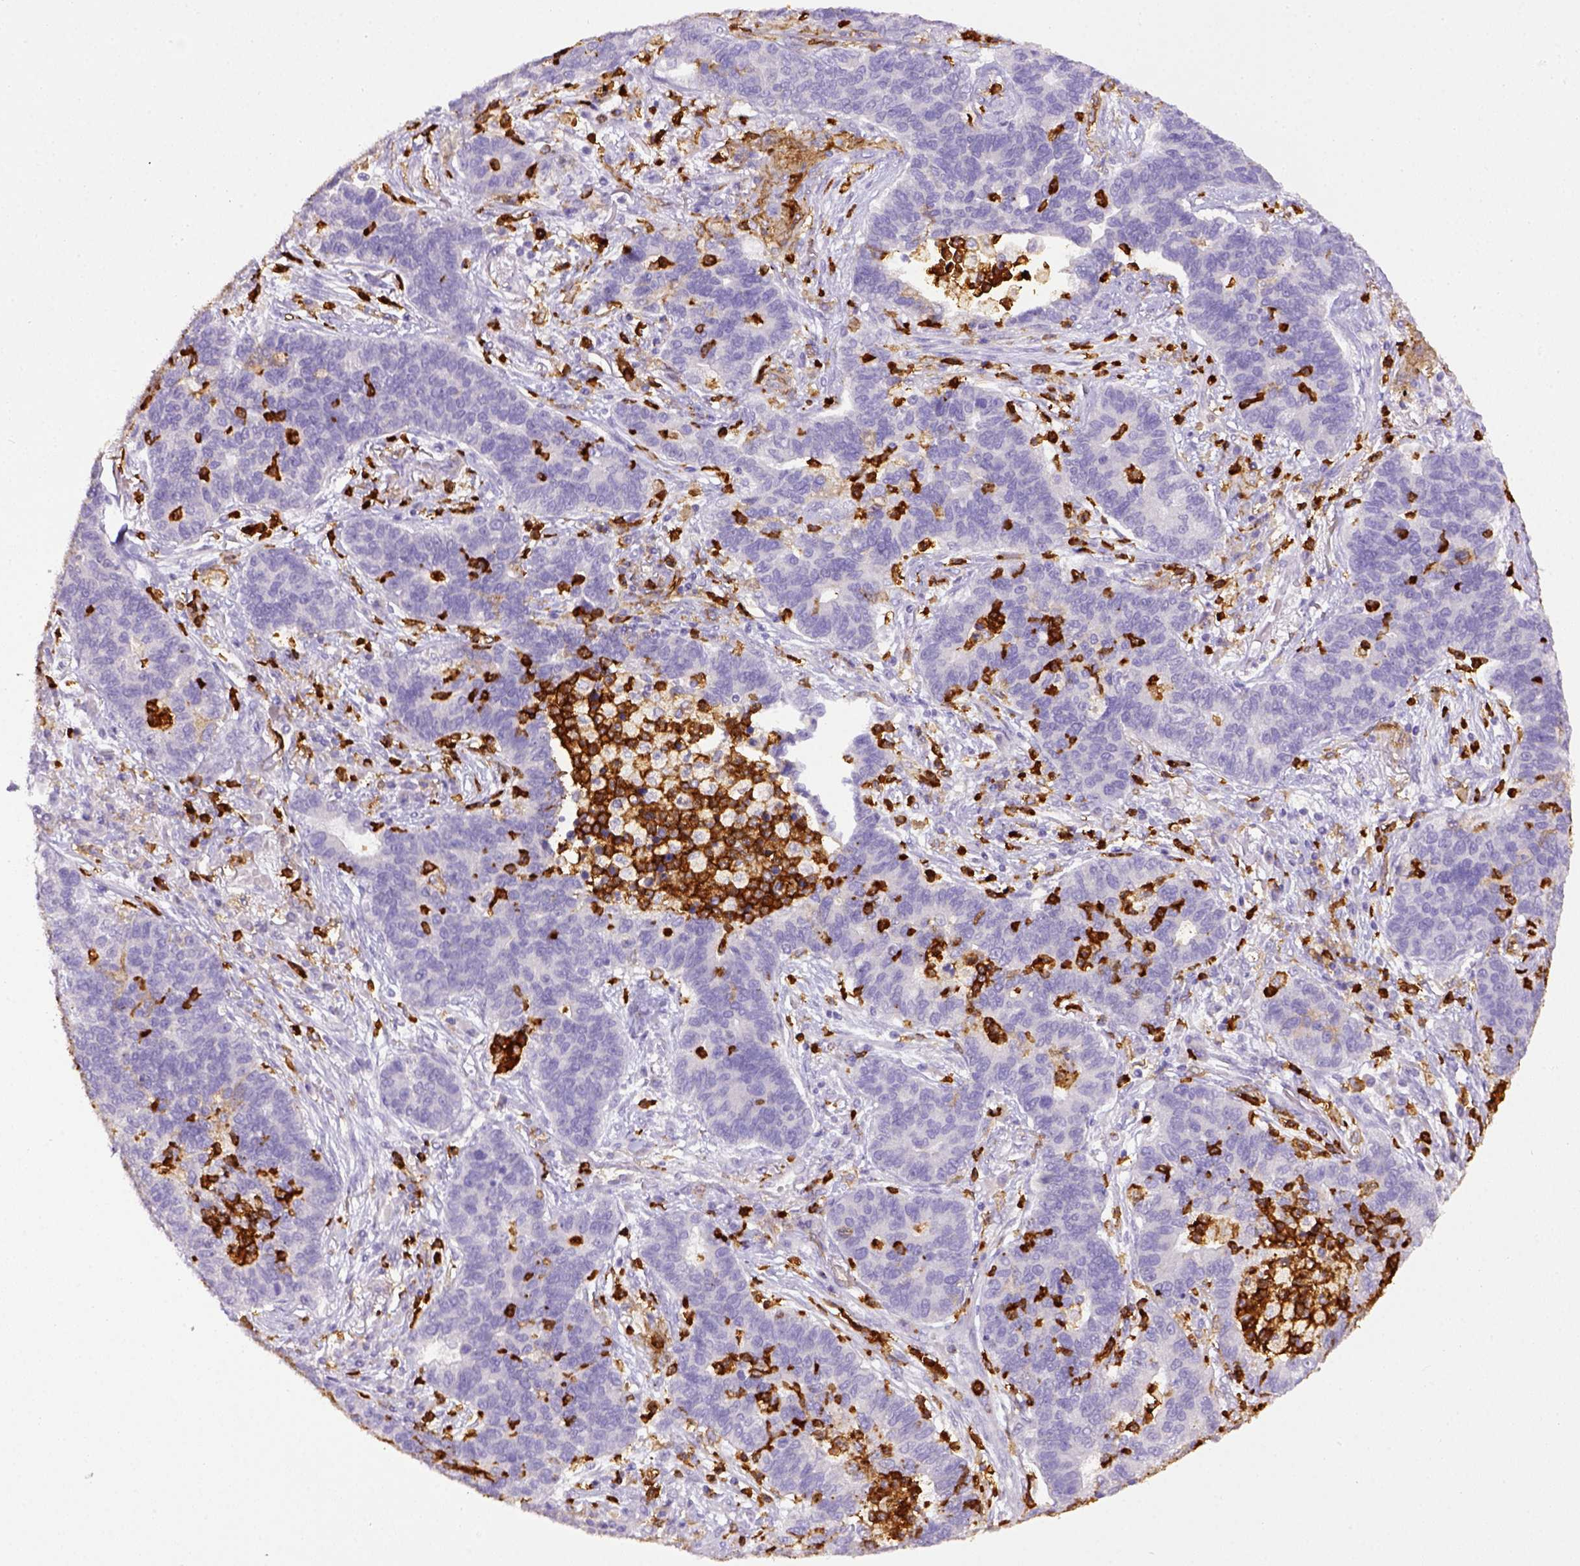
{"staining": {"intensity": "negative", "quantity": "none", "location": "none"}, "tissue": "lung cancer", "cell_type": "Tumor cells", "image_type": "cancer", "snomed": [{"axis": "morphology", "description": "Adenocarcinoma, NOS"}, {"axis": "topography", "description": "Lung"}], "caption": "There is no significant staining in tumor cells of lung adenocarcinoma.", "gene": "ITGAM", "patient": {"sex": "female", "age": 57}}